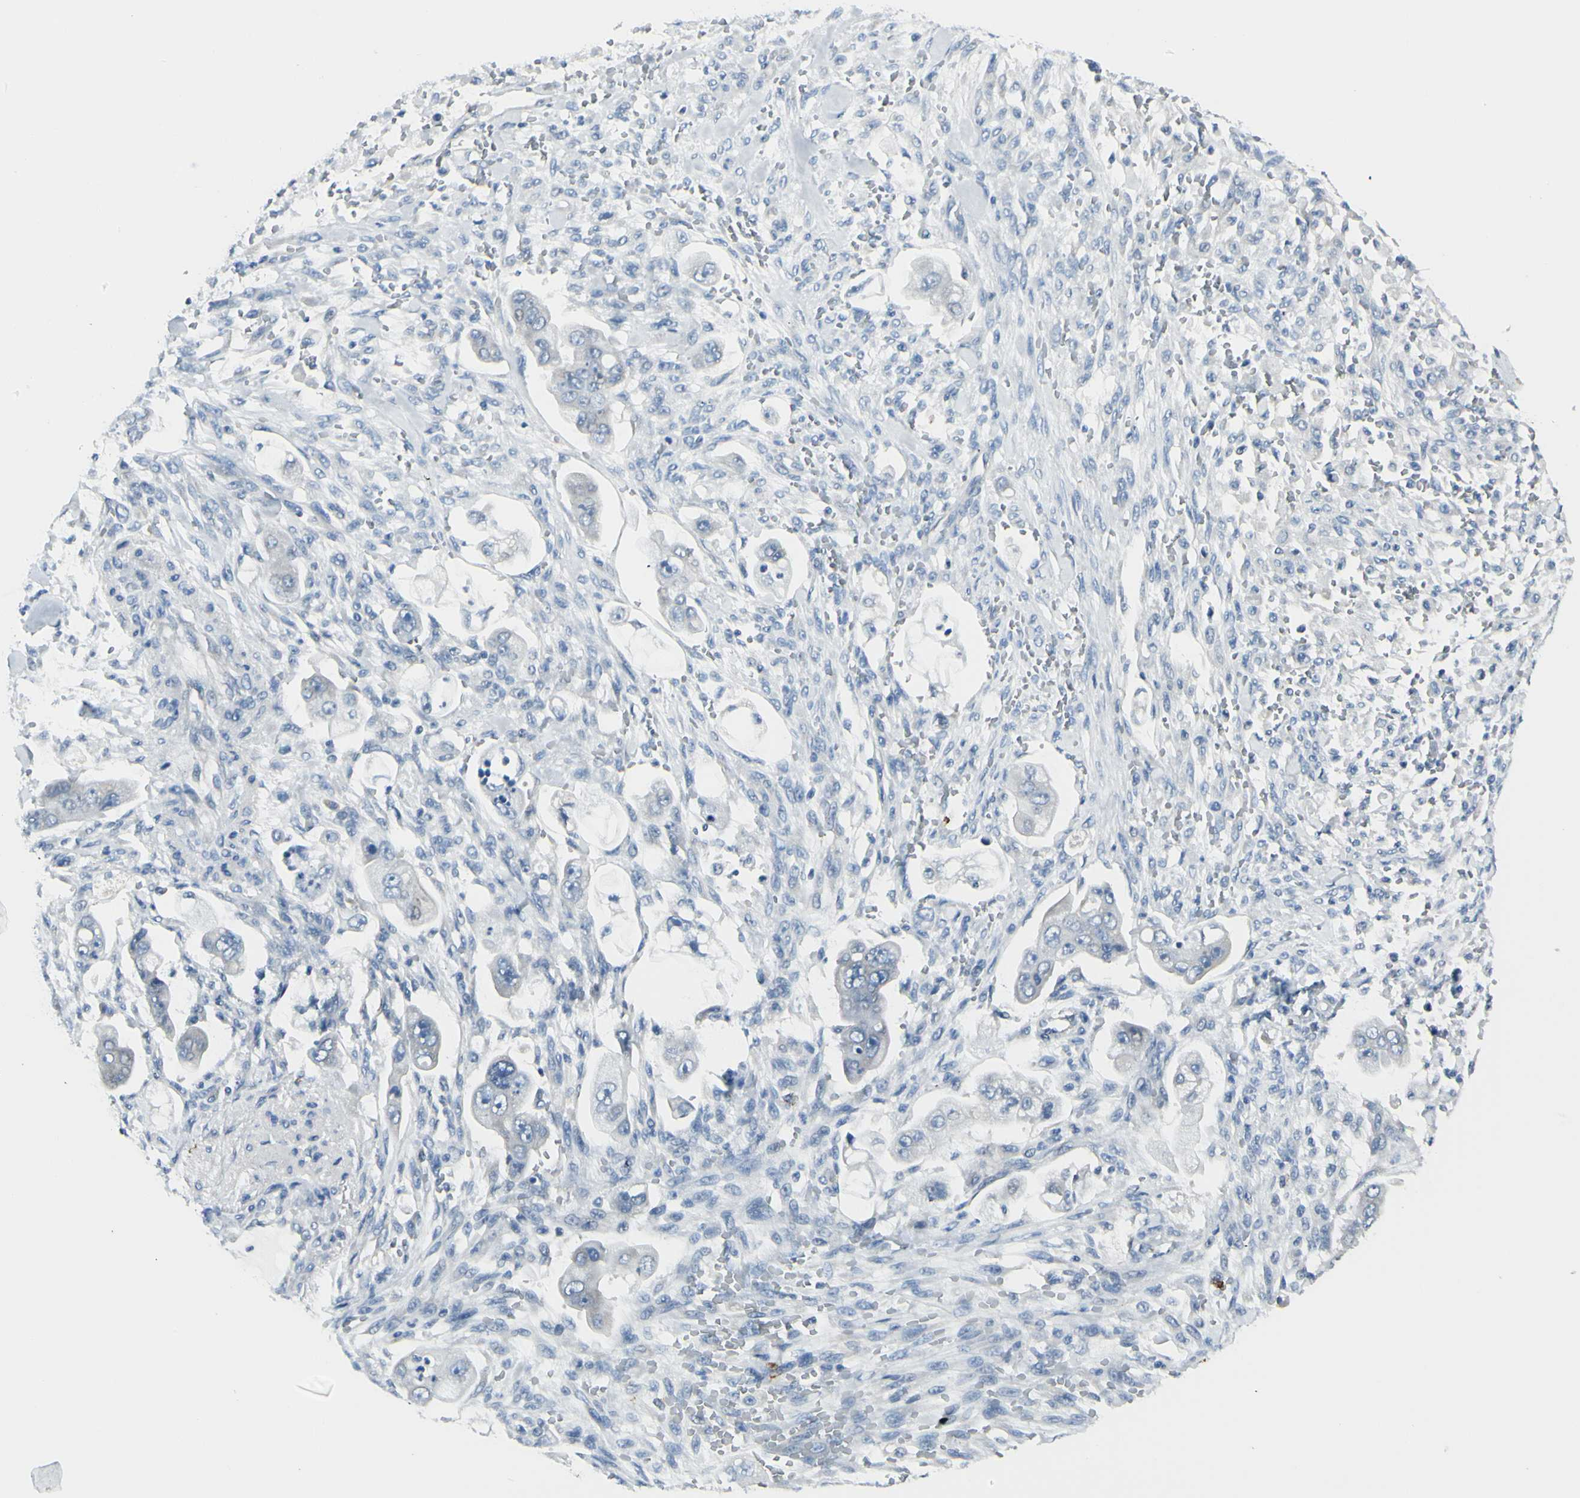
{"staining": {"intensity": "negative", "quantity": "none", "location": "none"}, "tissue": "stomach cancer", "cell_type": "Tumor cells", "image_type": "cancer", "snomed": [{"axis": "morphology", "description": "Adenocarcinoma, NOS"}, {"axis": "topography", "description": "Stomach"}], "caption": "This histopathology image is of stomach adenocarcinoma stained with immunohistochemistry to label a protein in brown with the nuclei are counter-stained blue. There is no staining in tumor cells.", "gene": "DLG4", "patient": {"sex": "male", "age": 62}}